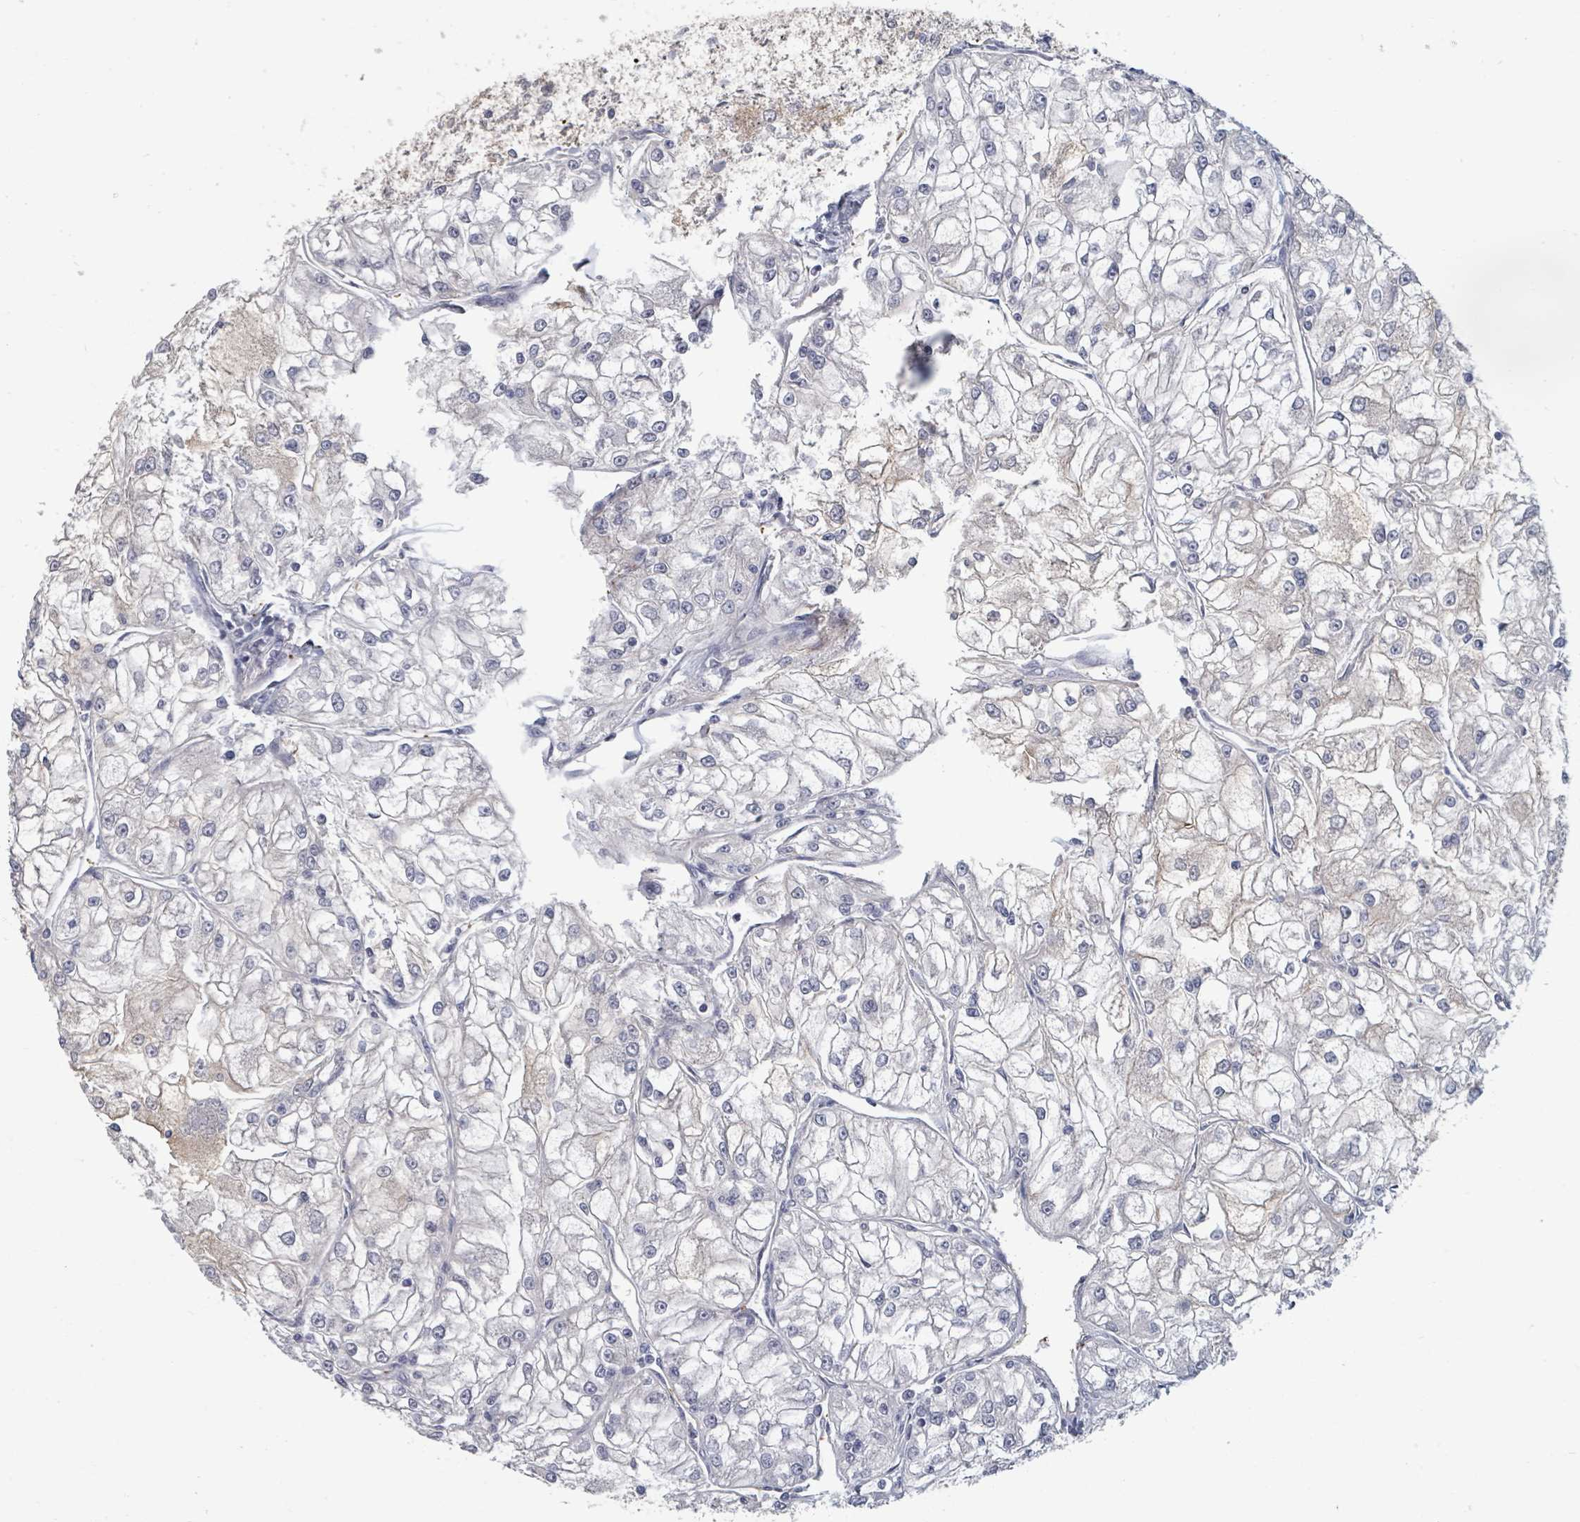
{"staining": {"intensity": "negative", "quantity": "none", "location": "none"}, "tissue": "renal cancer", "cell_type": "Tumor cells", "image_type": "cancer", "snomed": [{"axis": "morphology", "description": "Adenocarcinoma, NOS"}, {"axis": "topography", "description": "Kidney"}], "caption": "The immunohistochemistry (IHC) image has no significant positivity in tumor cells of renal cancer (adenocarcinoma) tissue.", "gene": "PLAUR", "patient": {"sex": "female", "age": 72}}